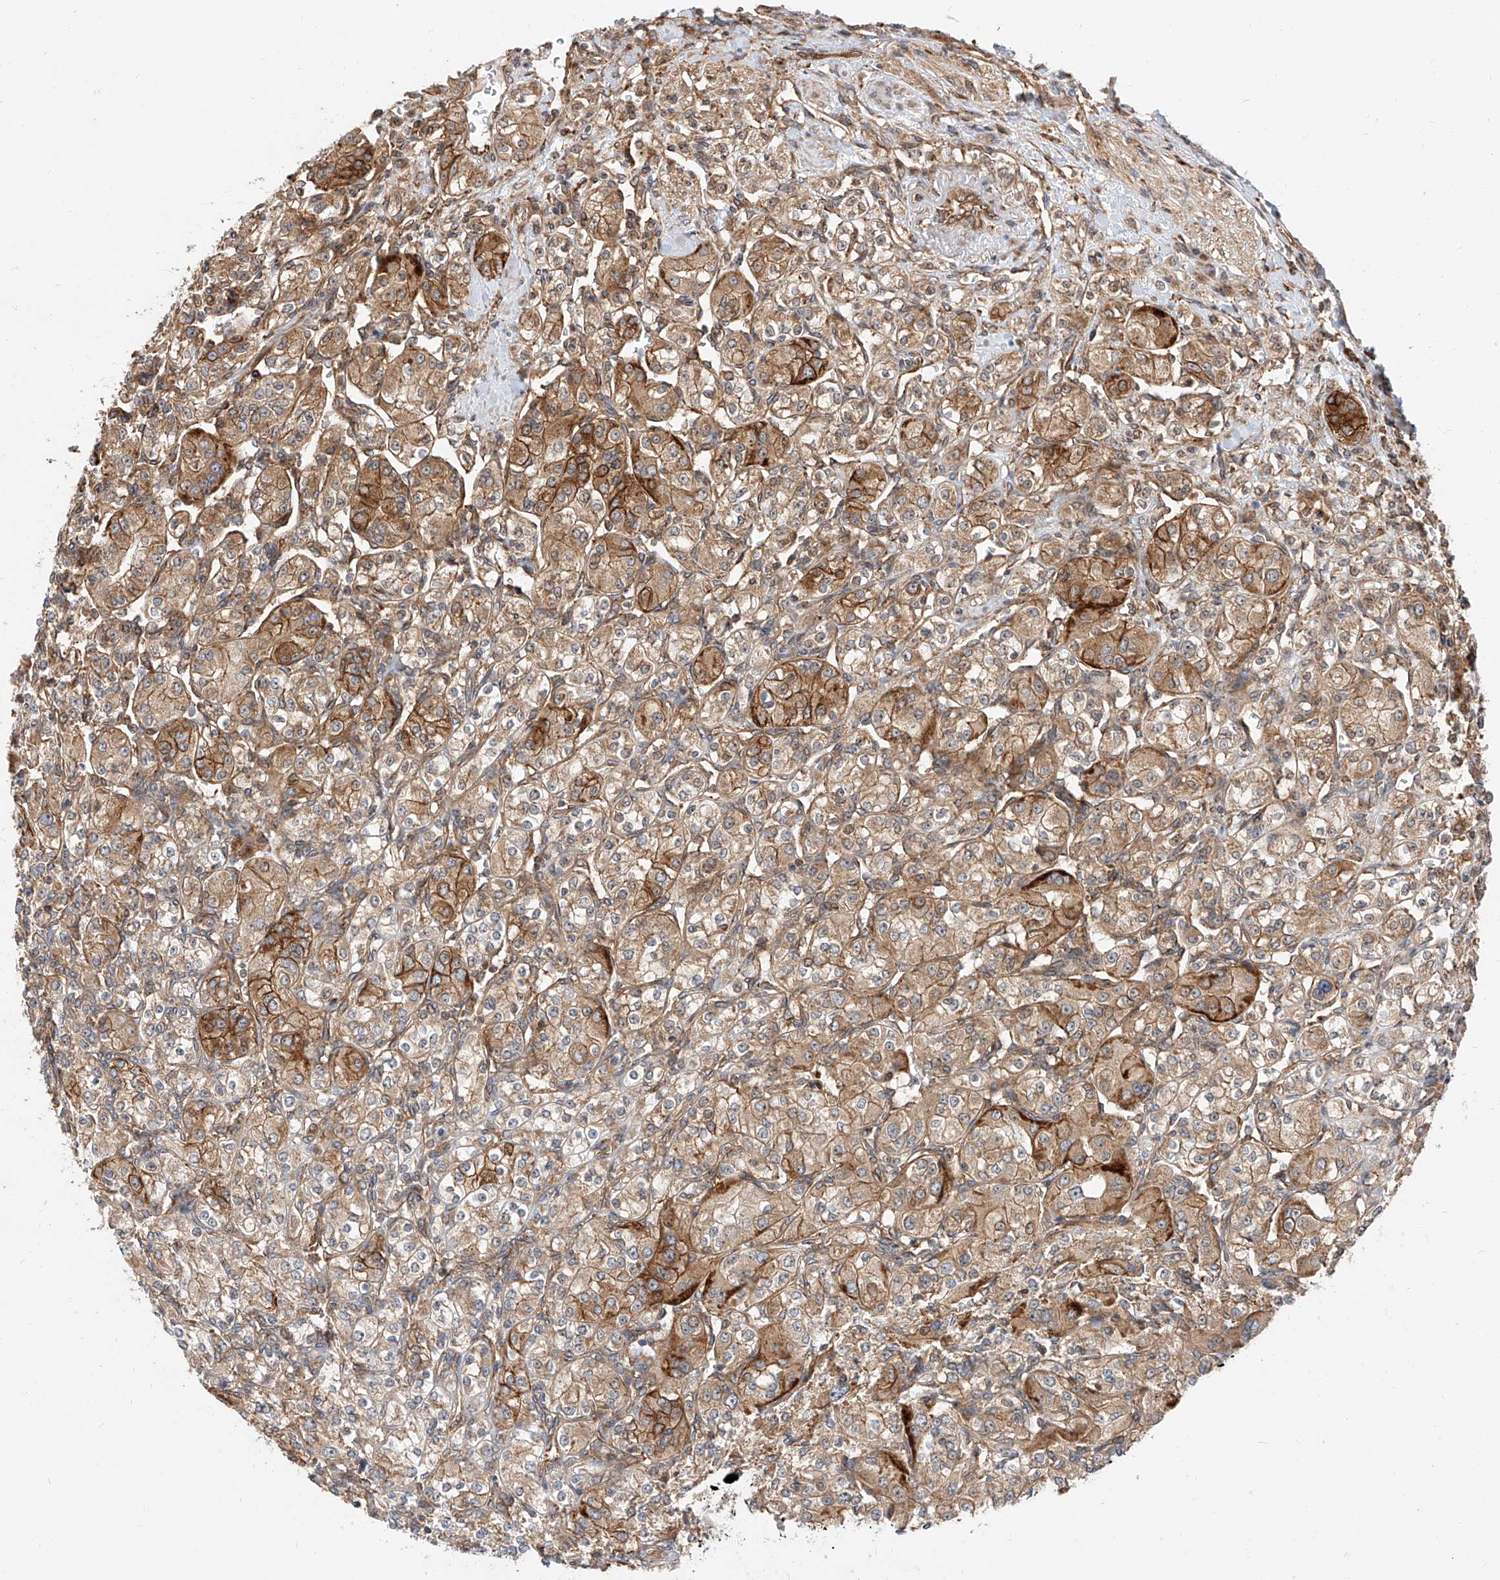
{"staining": {"intensity": "moderate", "quantity": ">75%", "location": "cytoplasmic/membranous"}, "tissue": "renal cancer", "cell_type": "Tumor cells", "image_type": "cancer", "snomed": [{"axis": "morphology", "description": "Adenocarcinoma, NOS"}, {"axis": "topography", "description": "Kidney"}], "caption": "High-power microscopy captured an IHC micrograph of renal cancer, revealing moderate cytoplasmic/membranous expression in approximately >75% of tumor cells.", "gene": "ISCA2", "patient": {"sex": "male", "age": 77}}